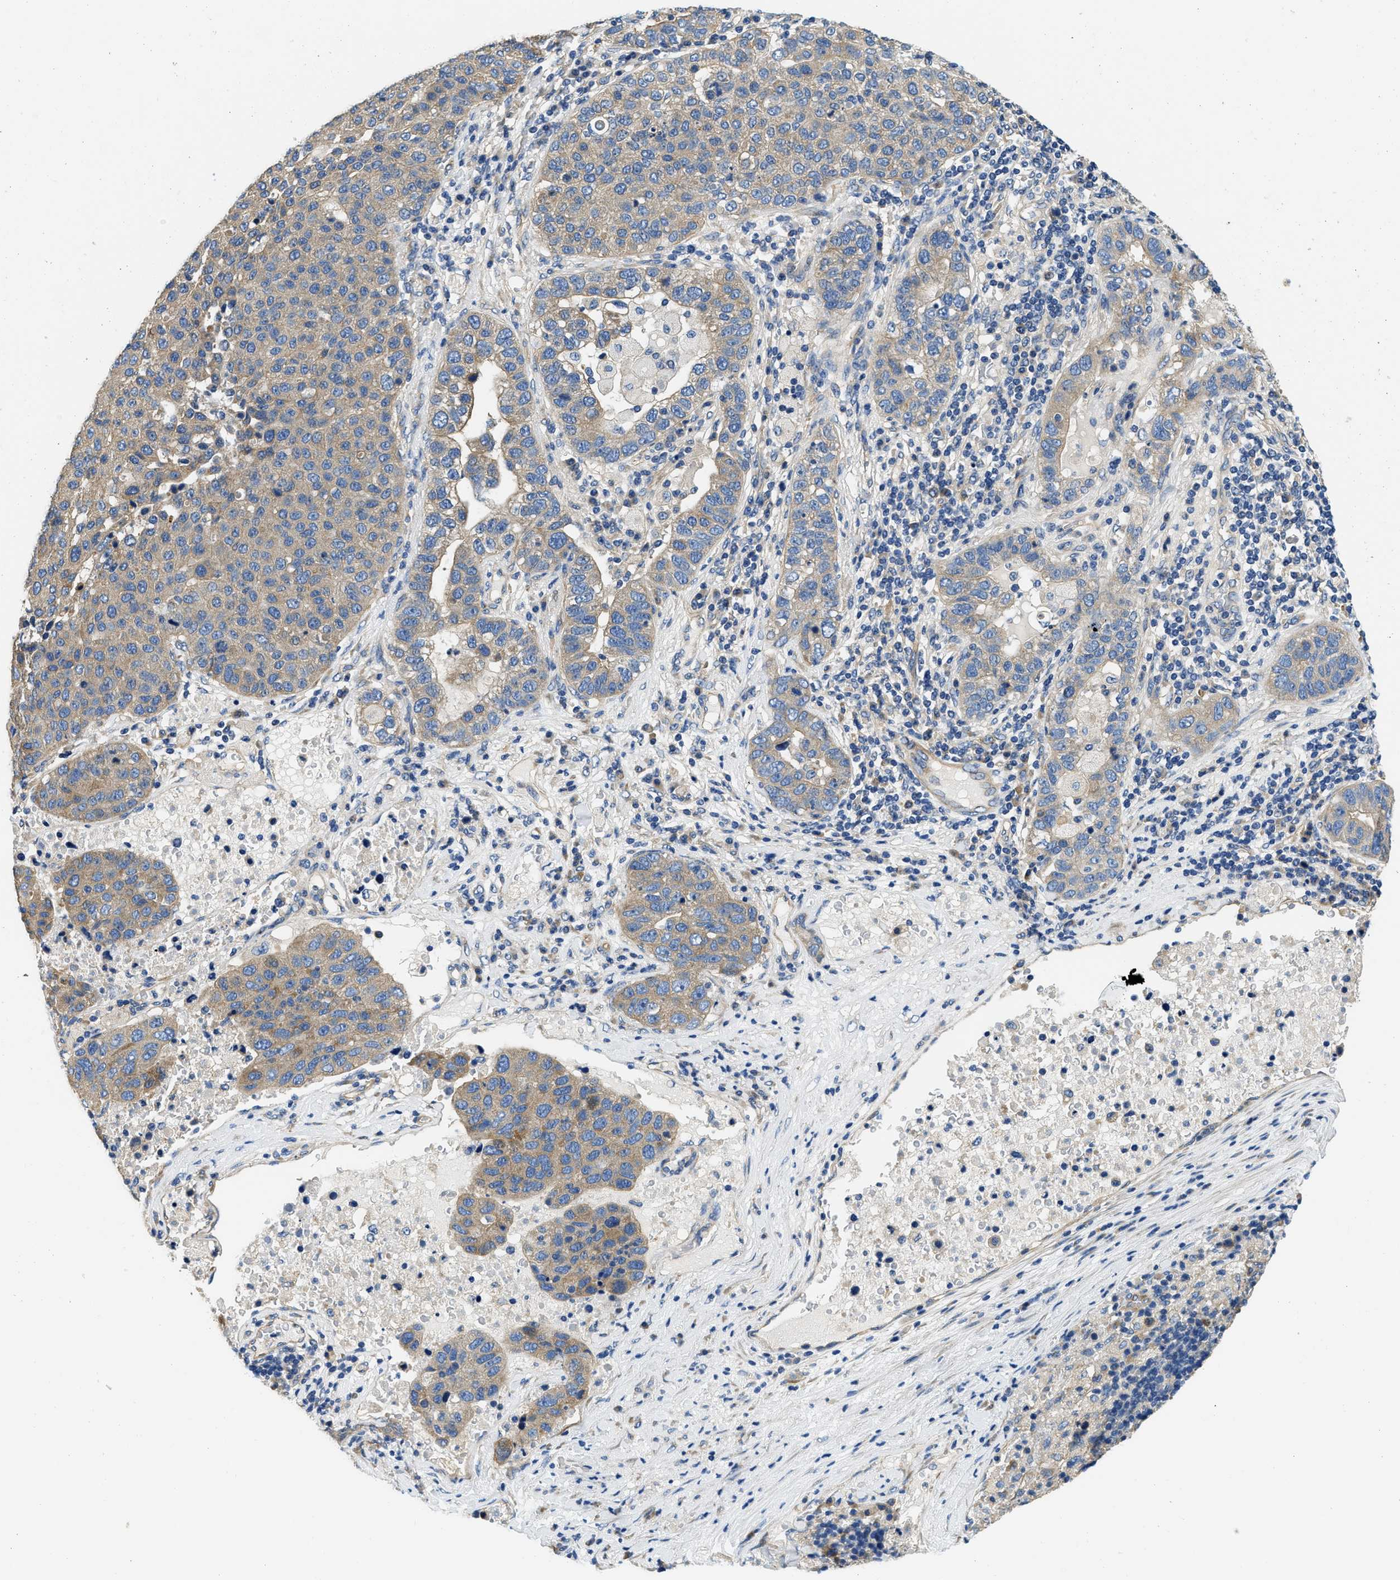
{"staining": {"intensity": "moderate", "quantity": ">75%", "location": "cytoplasmic/membranous"}, "tissue": "pancreatic cancer", "cell_type": "Tumor cells", "image_type": "cancer", "snomed": [{"axis": "morphology", "description": "Adenocarcinoma, NOS"}, {"axis": "topography", "description": "Pancreas"}], "caption": "Brown immunohistochemical staining in human adenocarcinoma (pancreatic) shows moderate cytoplasmic/membranous staining in approximately >75% of tumor cells. Nuclei are stained in blue.", "gene": "CSDE1", "patient": {"sex": "female", "age": 61}}